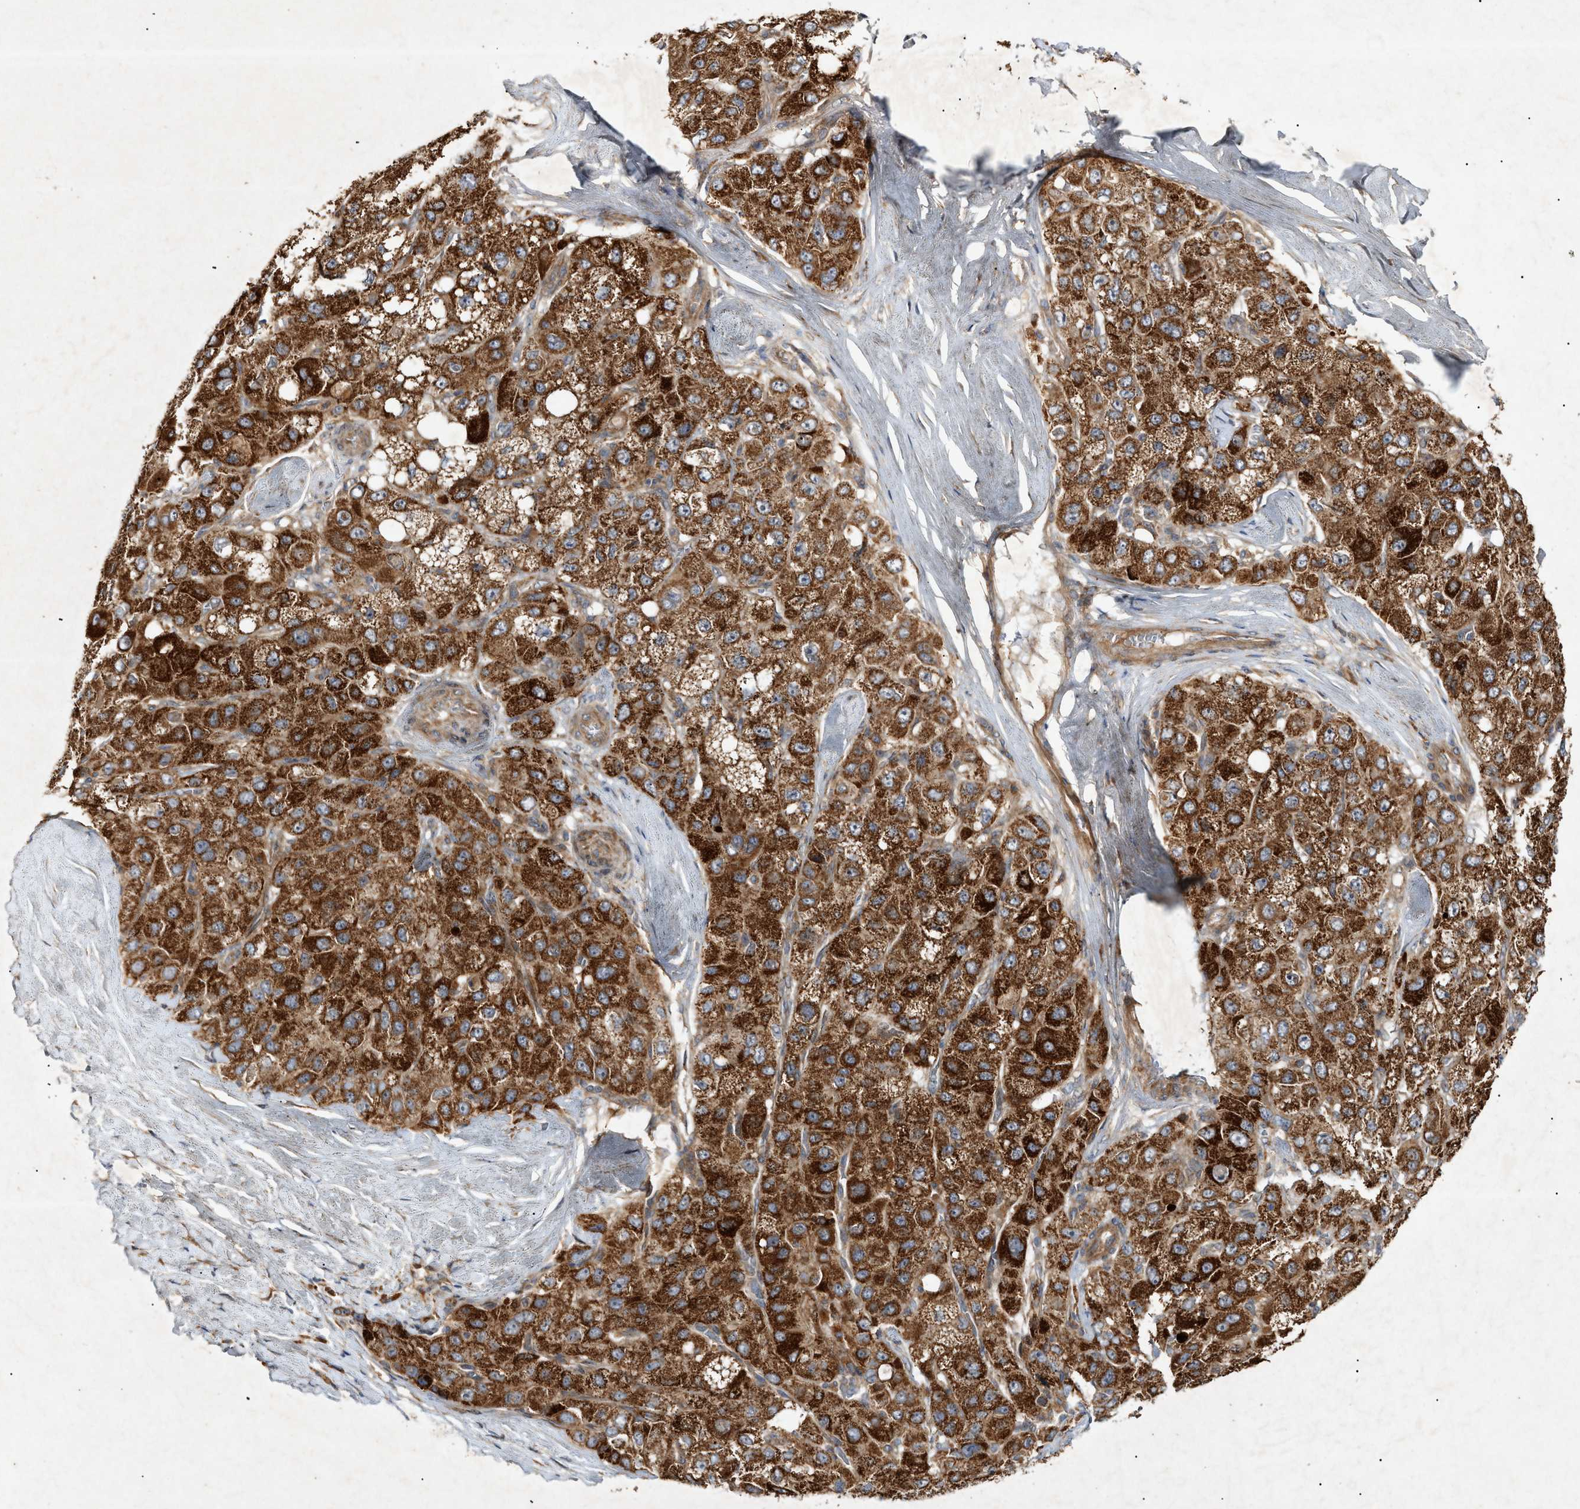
{"staining": {"intensity": "strong", "quantity": ">75%", "location": "cytoplasmic/membranous"}, "tissue": "liver cancer", "cell_type": "Tumor cells", "image_type": "cancer", "snomed": [{"axis": "morphology", "description": "Carcinoma, Hepatocellular, NOS"}, {"axis": "topography", "description": "Liver"}], "caption": "Brown immunohistochemical staining in human liver hepatocellular carcinoma reveals strong cytoplasmic/membranous expression in about >75% of tumor cells.", "gene": "MTCH1", "patient": {"sex": "male", "age": 80}}